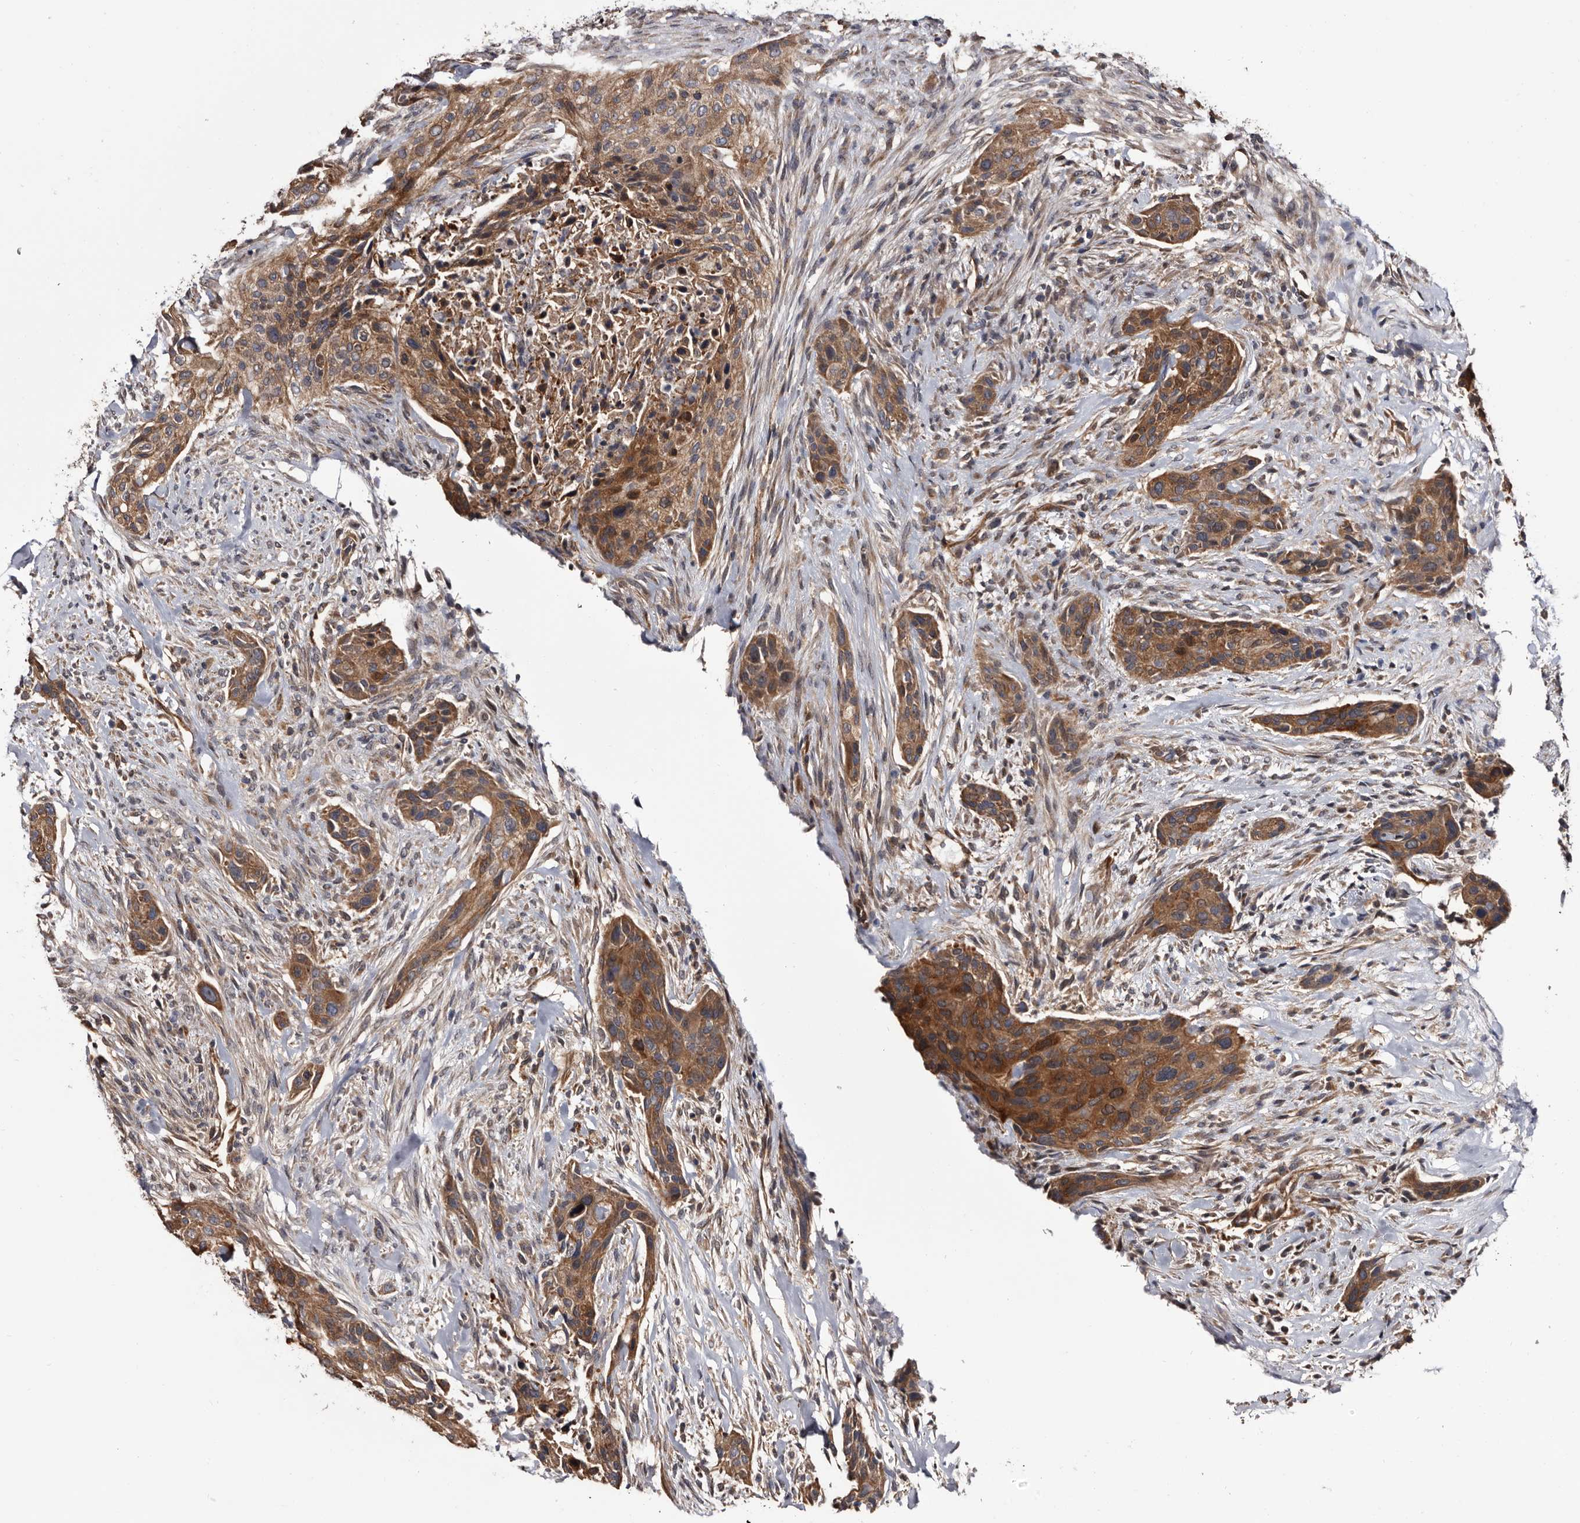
{"staining": {"intensity": "strong", "quantity": ">75%", "location": "cytoplasmic/membranous"}, "tissue": "urothelial cancer", "cell_type": "Tumor cells", "image_type": "cancer", "snomed": [{"axis": "morphology", "description": "Urothelial carcinoma, High grade"}, {"axis": "topography", "description": "Urinary bladder"}], "caption": "Protein staining demonstrates strong cytoplasmic/membranous staining in approximately >75% of tumor cells in urothelial cancer.", "gene": "TTI2", "patient": {"sex": "male", "age": 35}}